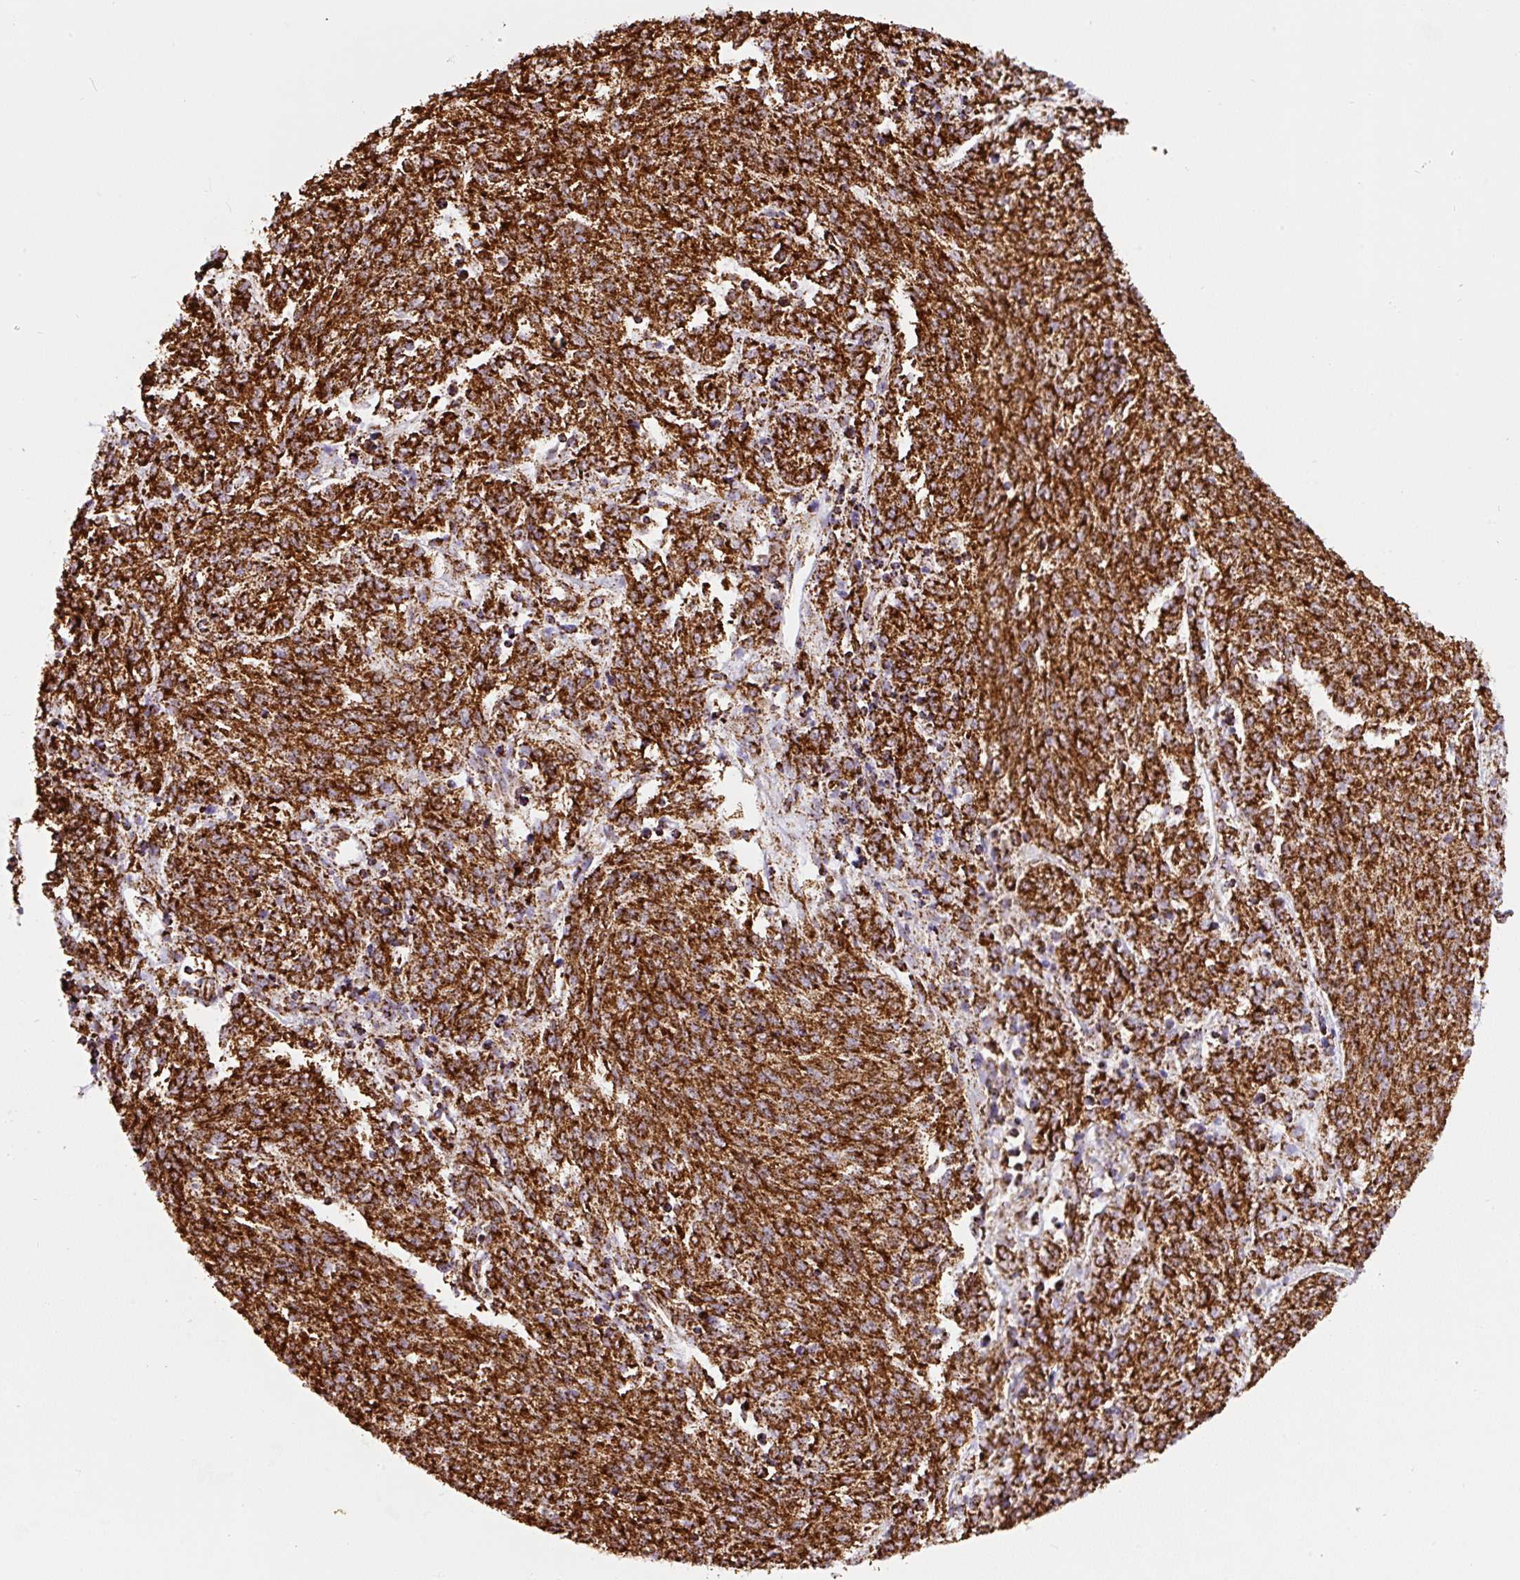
{"staining": {"intensity": "strong", "quantity": ">75%", "location": "cytoplasmic/membranous"}, "tissue": "melanoma", "cell_type": "Tumor cells", "image_type": "cancer", "snomed": [{"axis": "morphology", "description": "Malignant melanoma, NOS"}, {"axis": "topography", "description": "Skin"}], "caption": "Protein expression analysis of human malignant melanoma reveals strong cytoplasmic/membranous positivity in about >75% of tumor cells.", "gene": "ATP5F1A", "patient": {"sex": "female", "age": 72}}